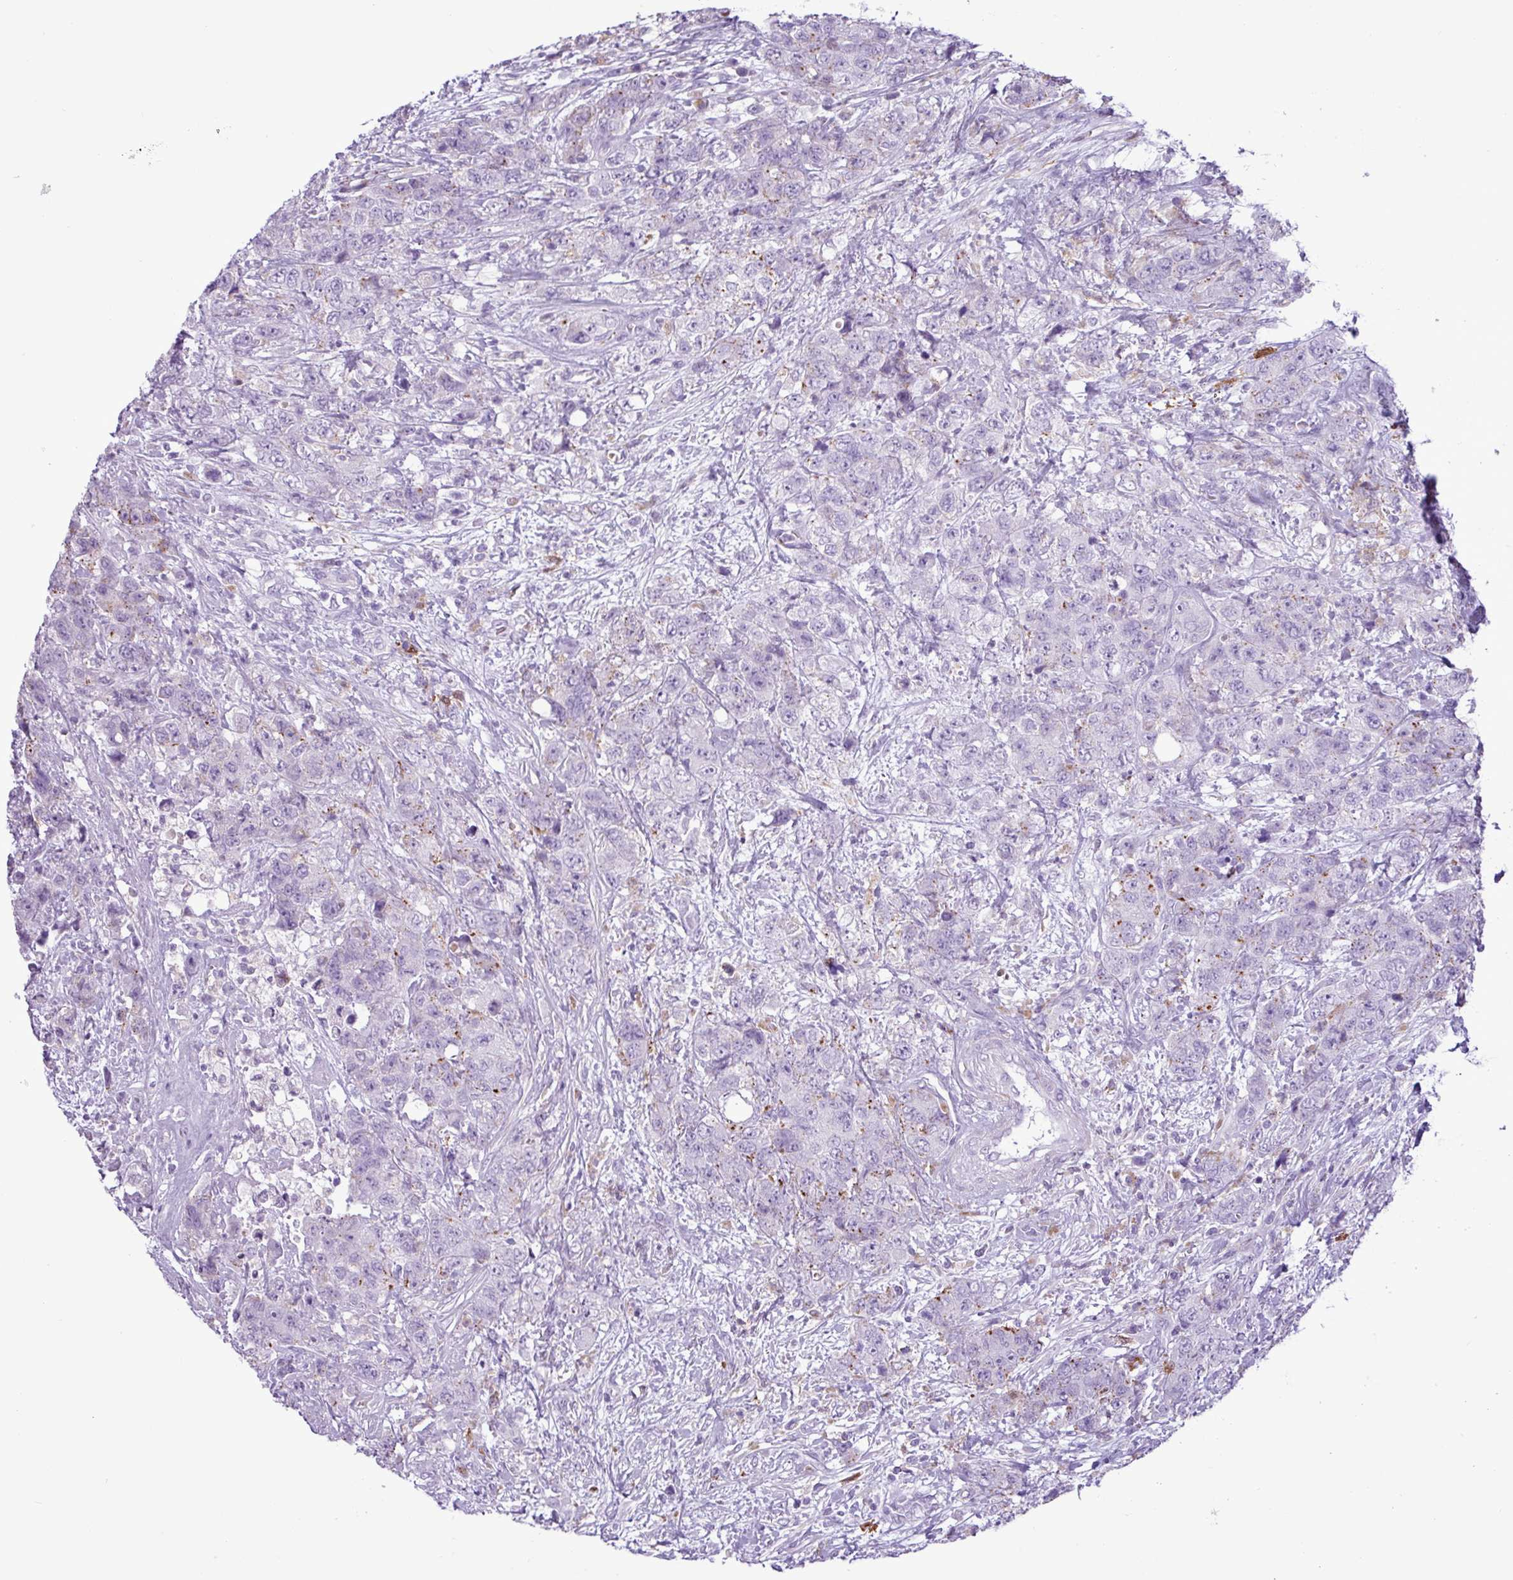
{"staining": {"intensity": "moderate", "quantity": "<25%", "location": "cytoplasmic/membranous"}, "tissue": "urothelial cancer", "cell_type": "Tumor cells", "image_type": "cancer", "snomed": [{"axis": "morphology", "description": "Urothelial carcinoma, High grade"}, {"axis": "topography", "description": "Urinary bladder"}], "caption": "High-magnification brightfield microscopy of urothelial cancer stained with DAB (3,3'-diaminobenzidine) (brown) and counterstained with hematoxylin (blue). tumor cells exhibit moderate cytoplasmic/membranous expression is identified in approximately<25% of cells.", "gene": "TMEM200C", "patient": {"sex": "female", "age": 78}}